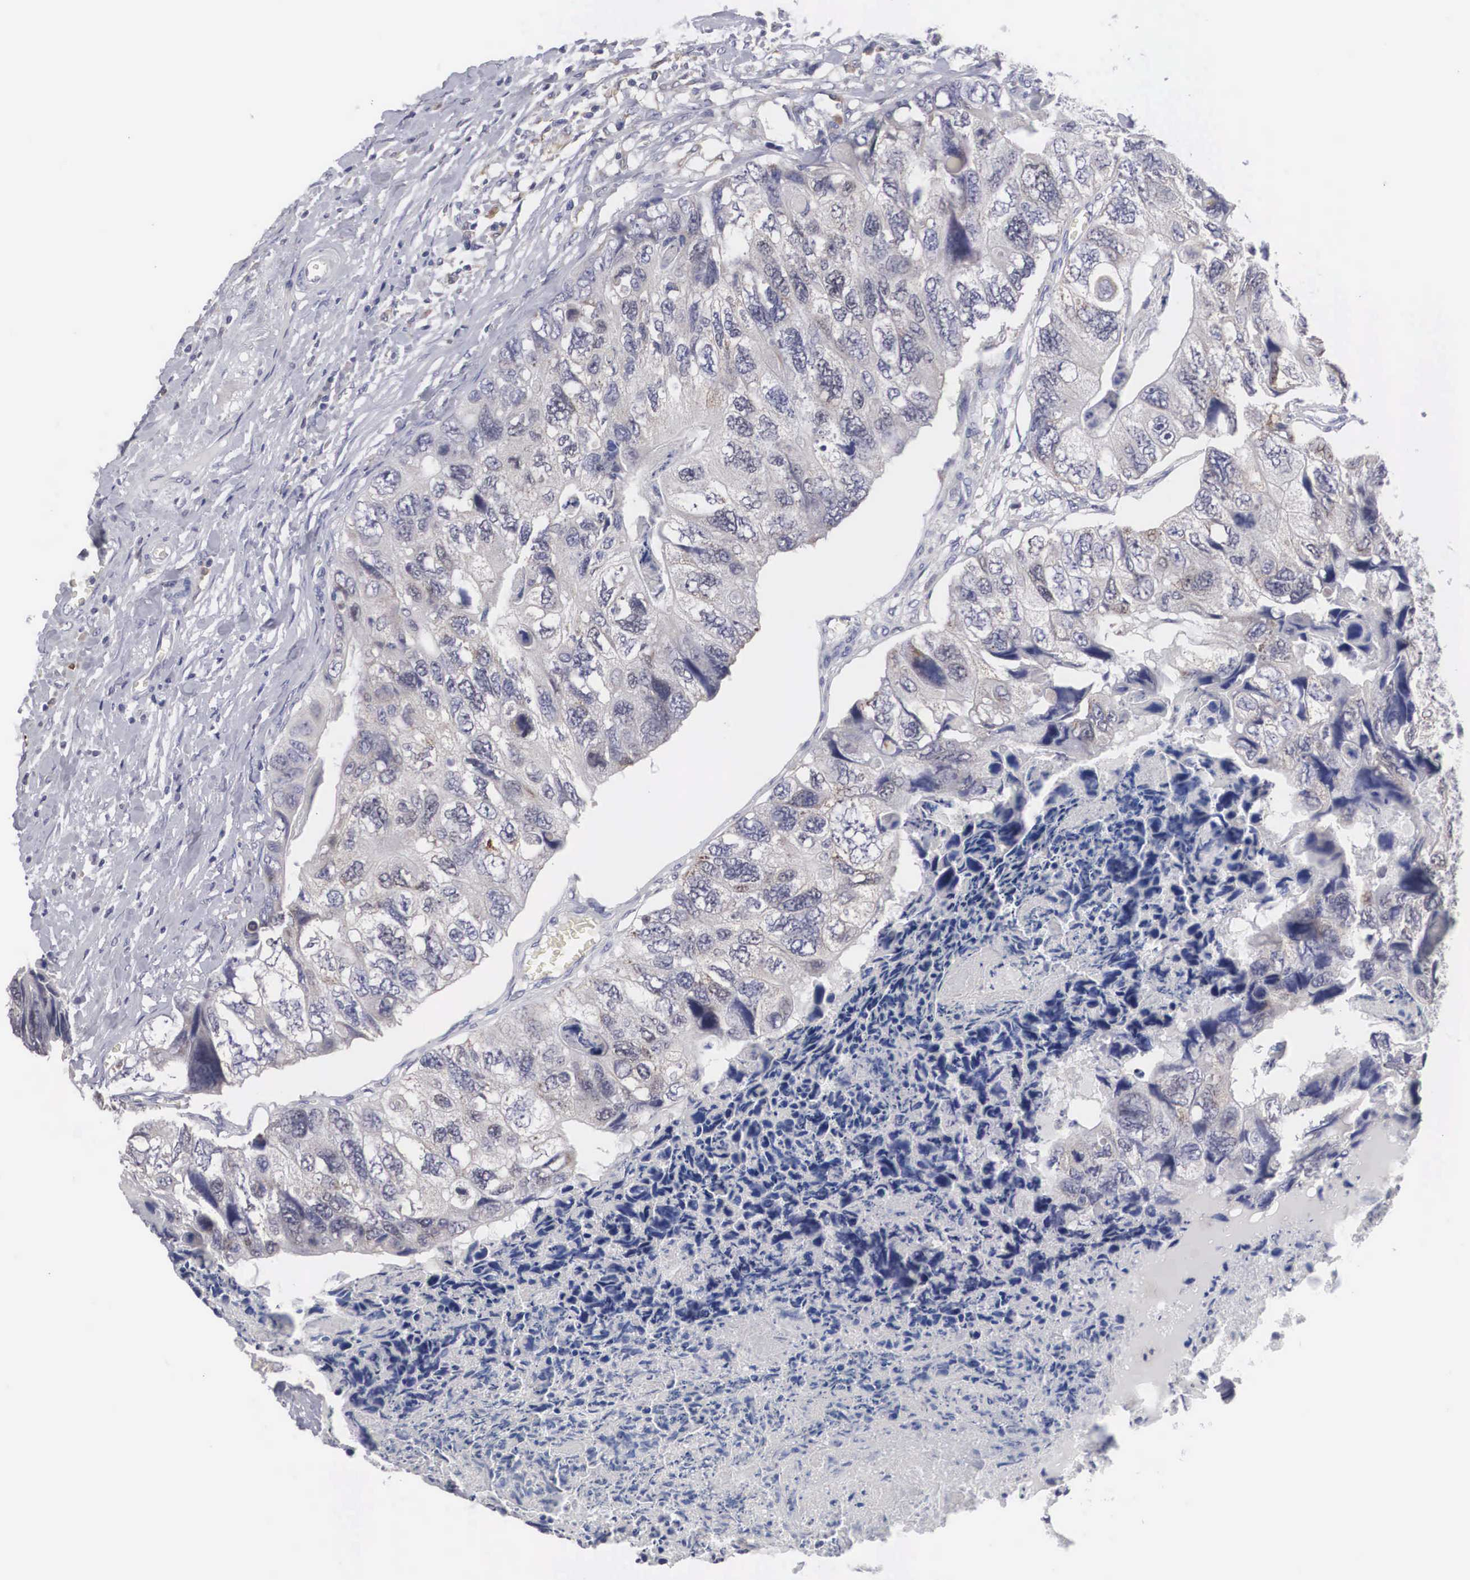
{"staining": {"intensity": "negative", "quantity": "none", "location": "none"}, "tissue": "colorectal cancer", "cell_type": "Tumor cells", "image_type": "cancer", "snomed": [{"axis": "morphology", "description": "Adenocarcinoma, NOS"}, {"axis": "topography", "description": "Rectum"}], "caption": "Protein analysis of colorectal cancer demonstrates no significant expression in tumor cells.", "gene": "HMOX1", "patient": {"sex": "female", "age": 82}}